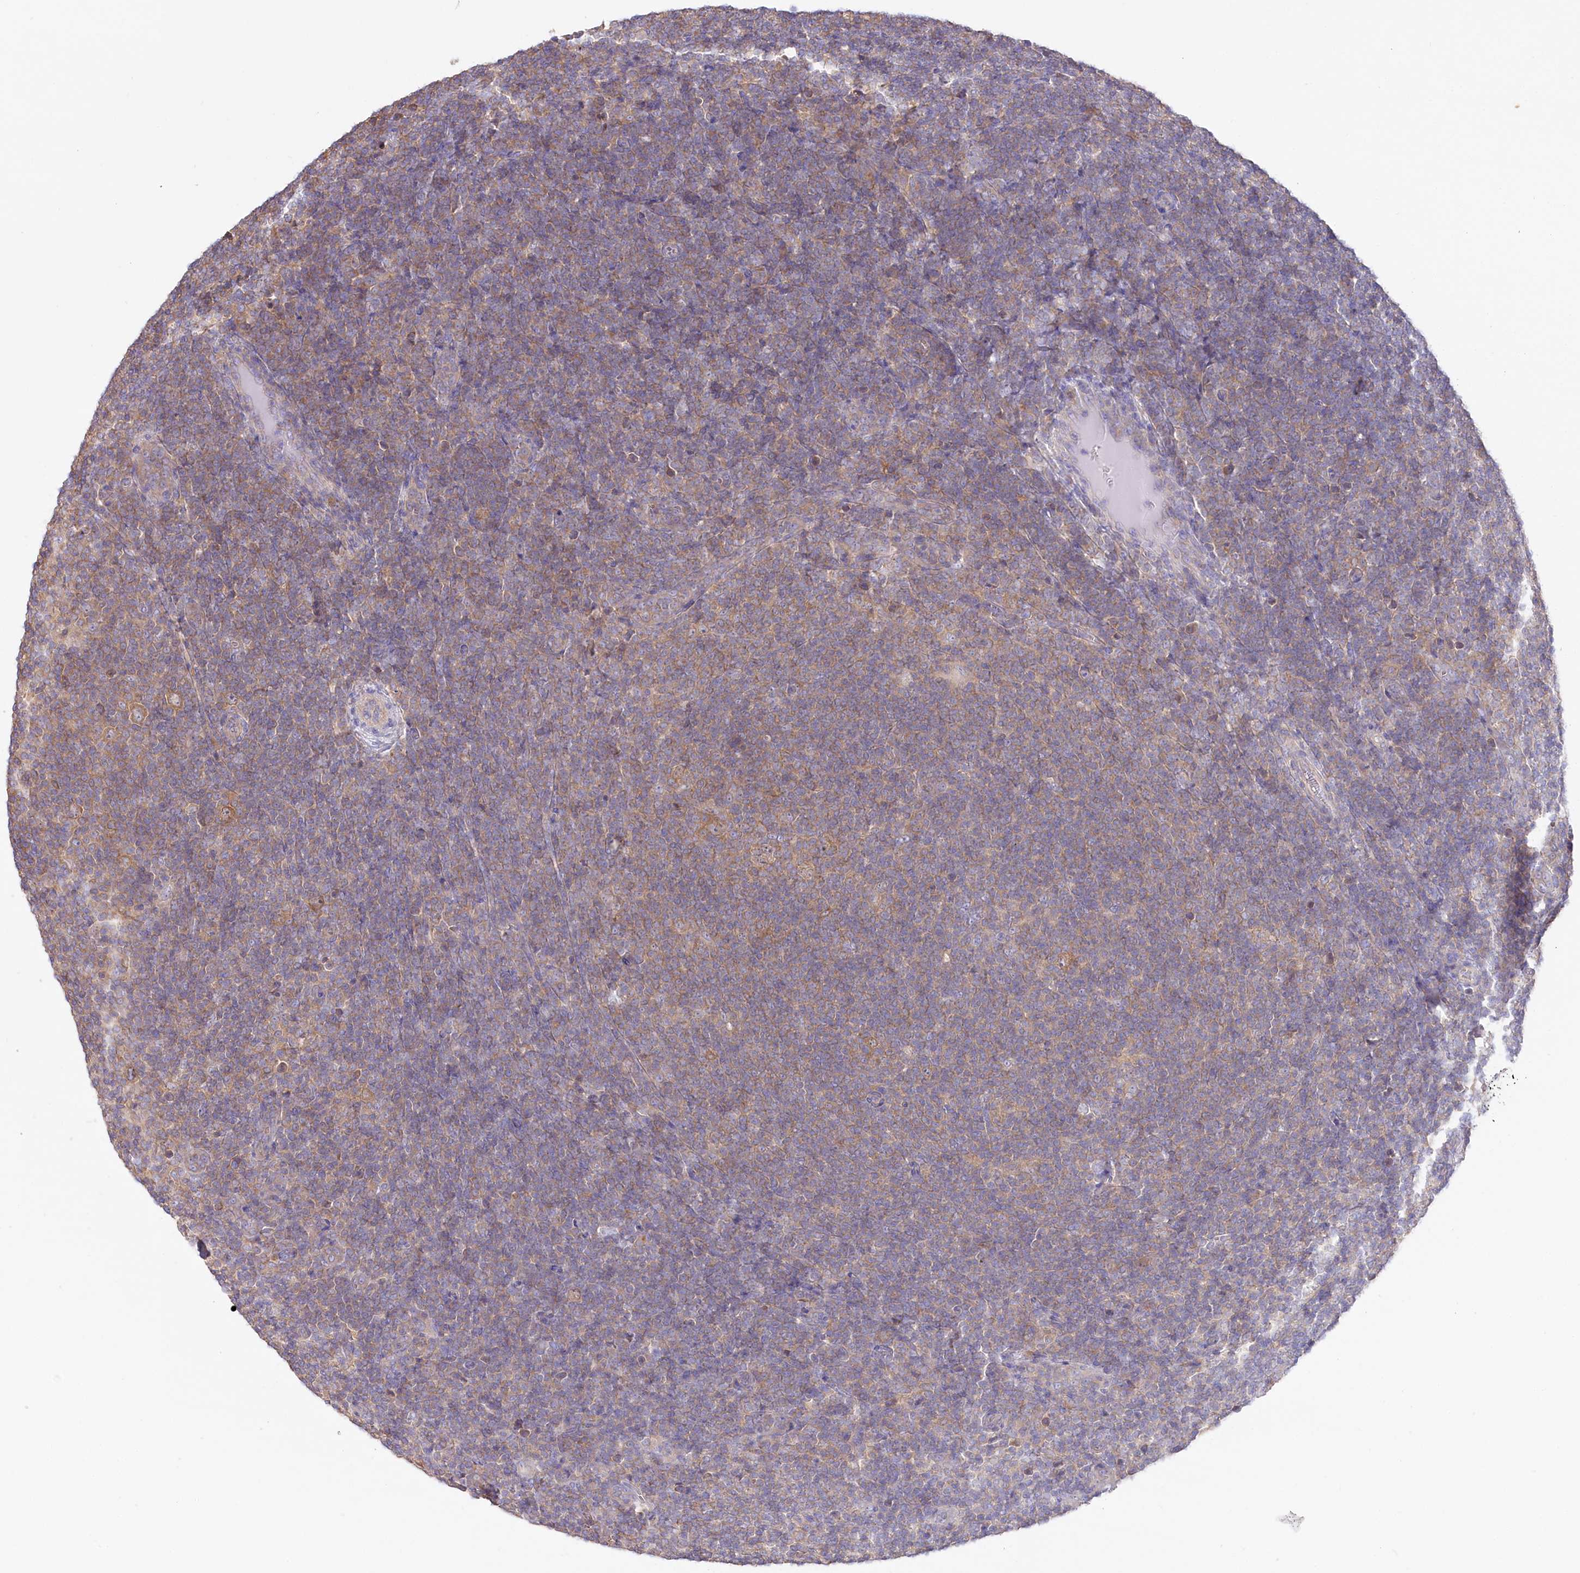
{"staining": {"intensity": "moderate", "quantity": ">75%", "location": "cytoplasmic/membranous"}, "tissue": "lymphoma", "cell_type": "Tumor cells", "image_type": "cancer", "snomed": [{"axis": "morphology", "description": "Hodgkin's disease, NOS"}, {"axis": "topography", "description": "Lymph node"}], "caption": "Lymphoma stained with a brown dye shows moderate cytoplasmic/membranous positive staining in approximately >75% of tumor cells.", "gene": "UMPS", "patient": {"sex": "female", "age": 57}}